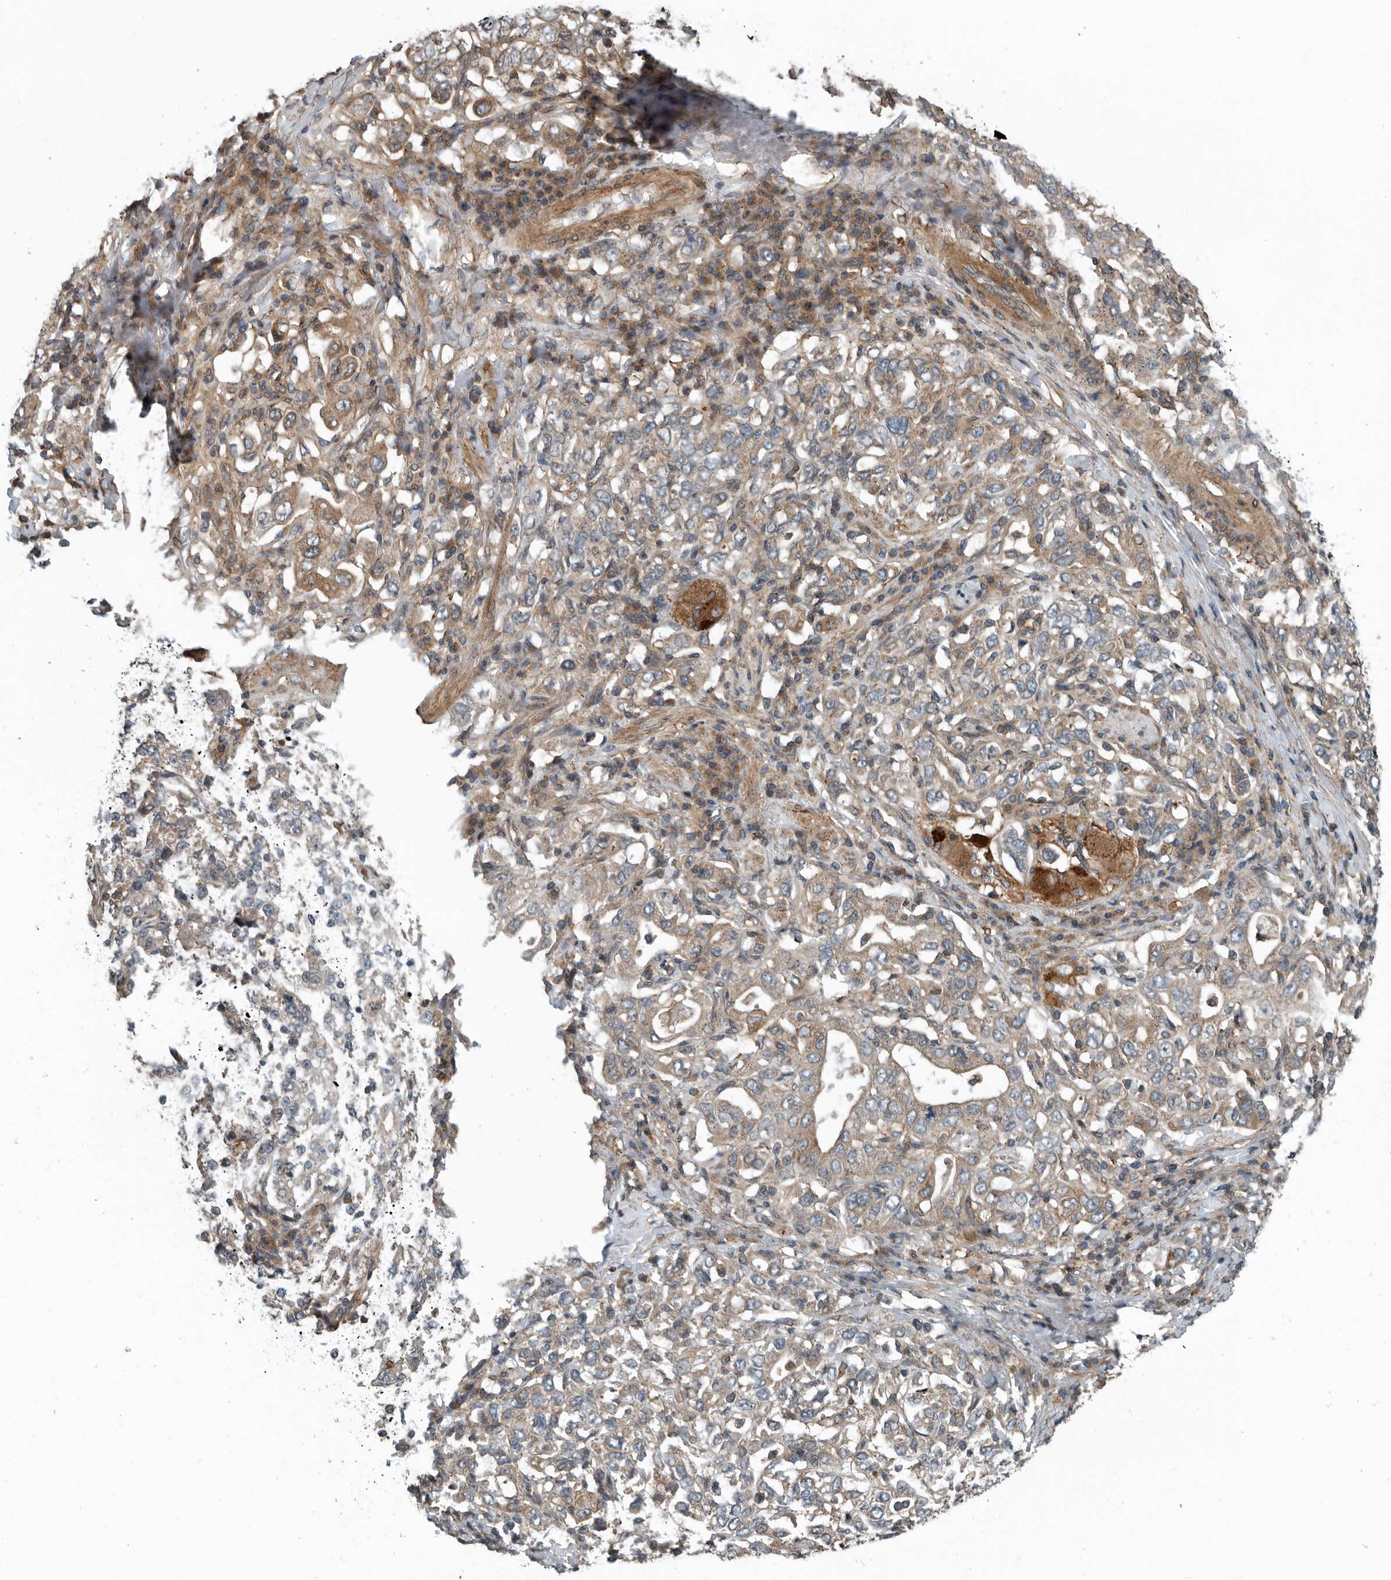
{"staining": {"intensity": "weak", "quantity": "25%-75%", "location": "cytoplasmic/membranous"}, "tissue": "stomach cancer", "cell_type": "Tumor cells", "image_type": "cancer", "snomed": [{"axis": "morphology", "description": "Adenocarcinoma, NOS"}, {"axis": "topography", "description": "Stomach, upper"}], "caption": "Brown immunohistochemical staining in human stomach cancer (adenocarcinoma) reveals weak cytoplasmic/membranous expression in approximately 25%-75% of tumor cells.", "gene": "AMFR", "patient": {"sex": "male", "age": 62}}